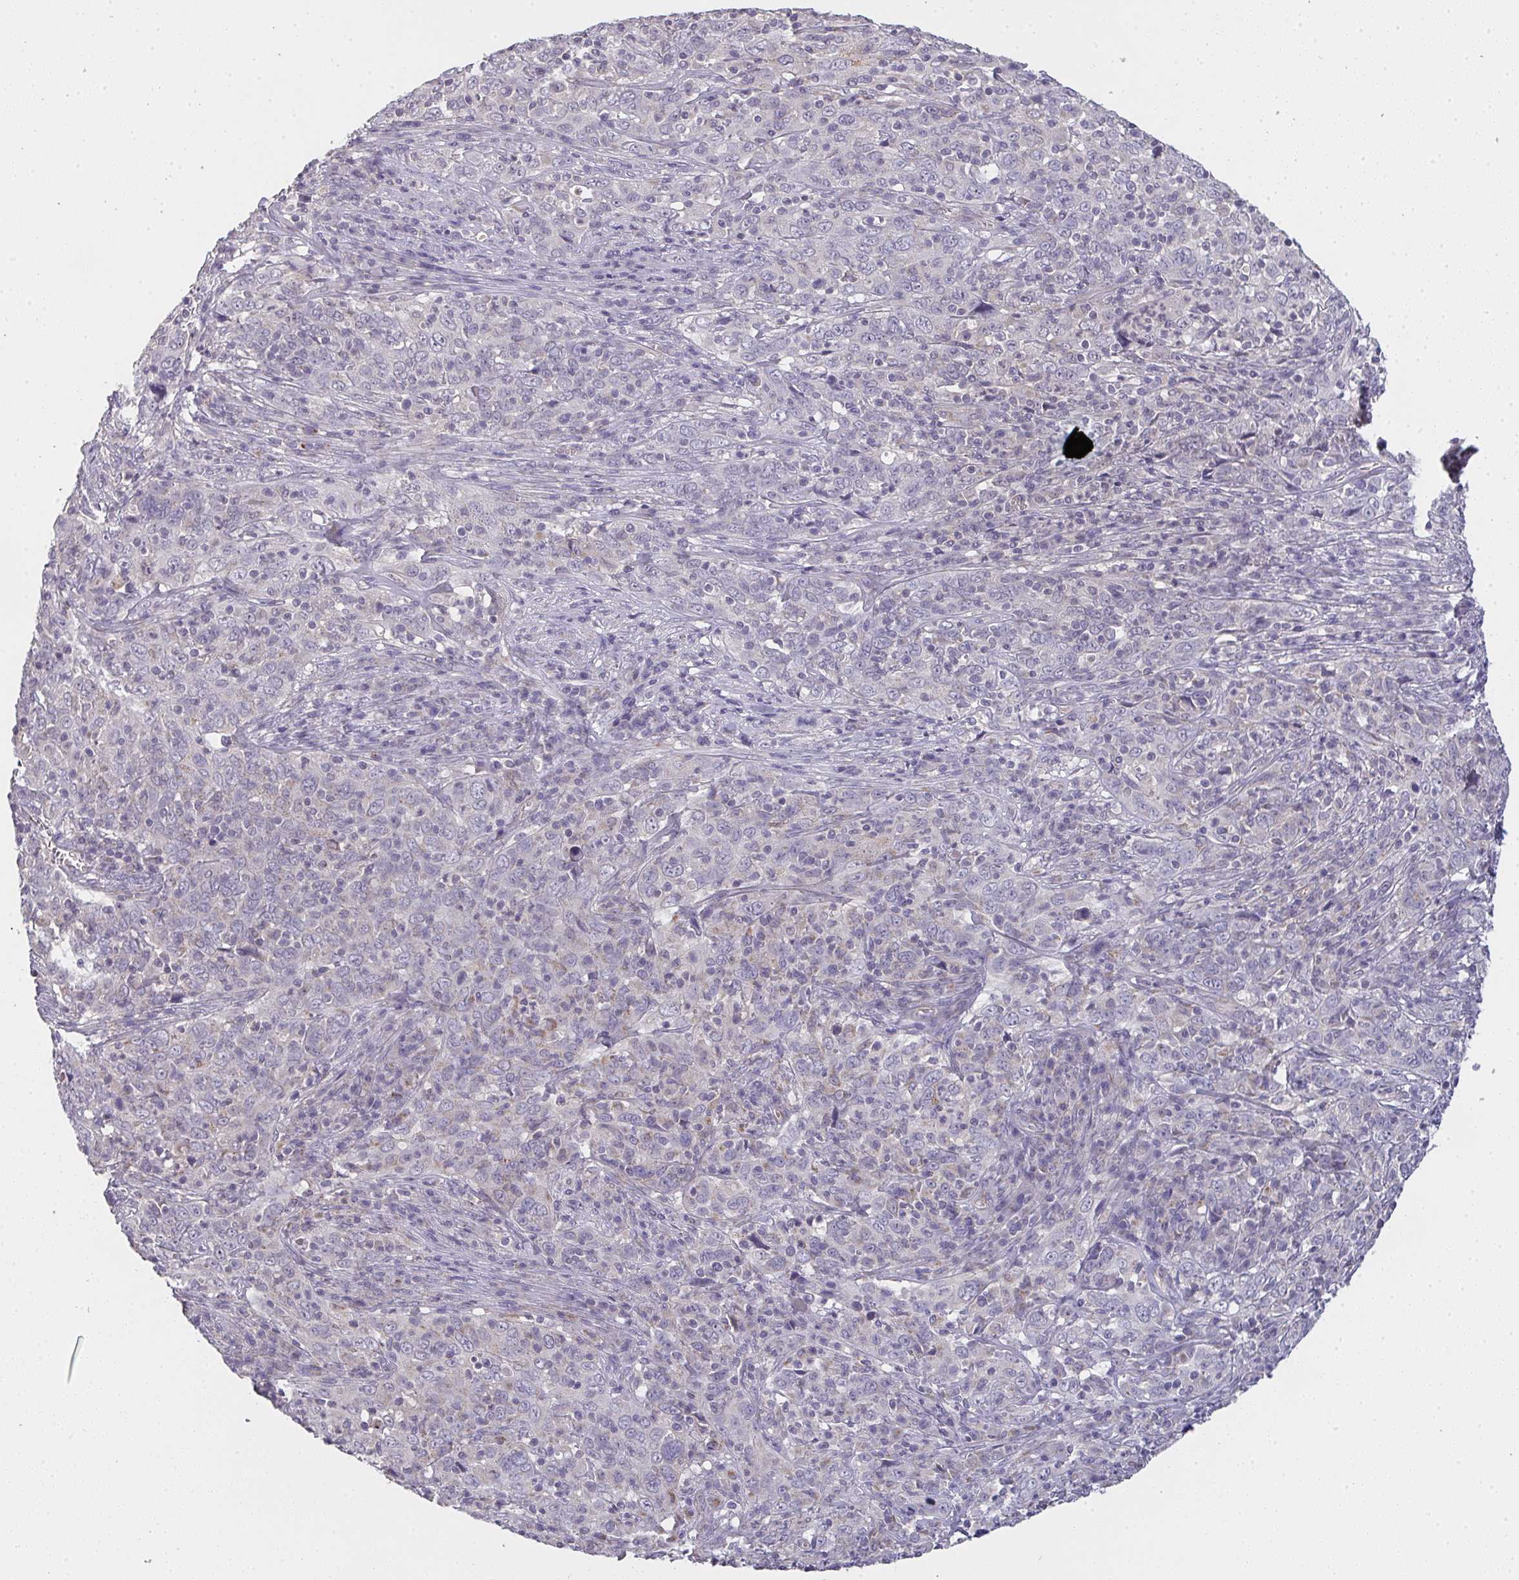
{"staining": {"intensity": "negative", "quantity": "none", "location": "none"}, "tissue": "cervical cancer", "cell_type": "Tumor cells", "image_type": "cancer", "snomed": [{"axis": "morphology", "description": "Squamous cell carcinoma, NOS"}, {"axis": "topography", "description": "Cervix"}], "caption": "Tumor cells show no significant protein positivity in squamous cell carcinoma (cervical).", "gene": "TMEM219", "patient": {"sex": "female", "age": 46}}